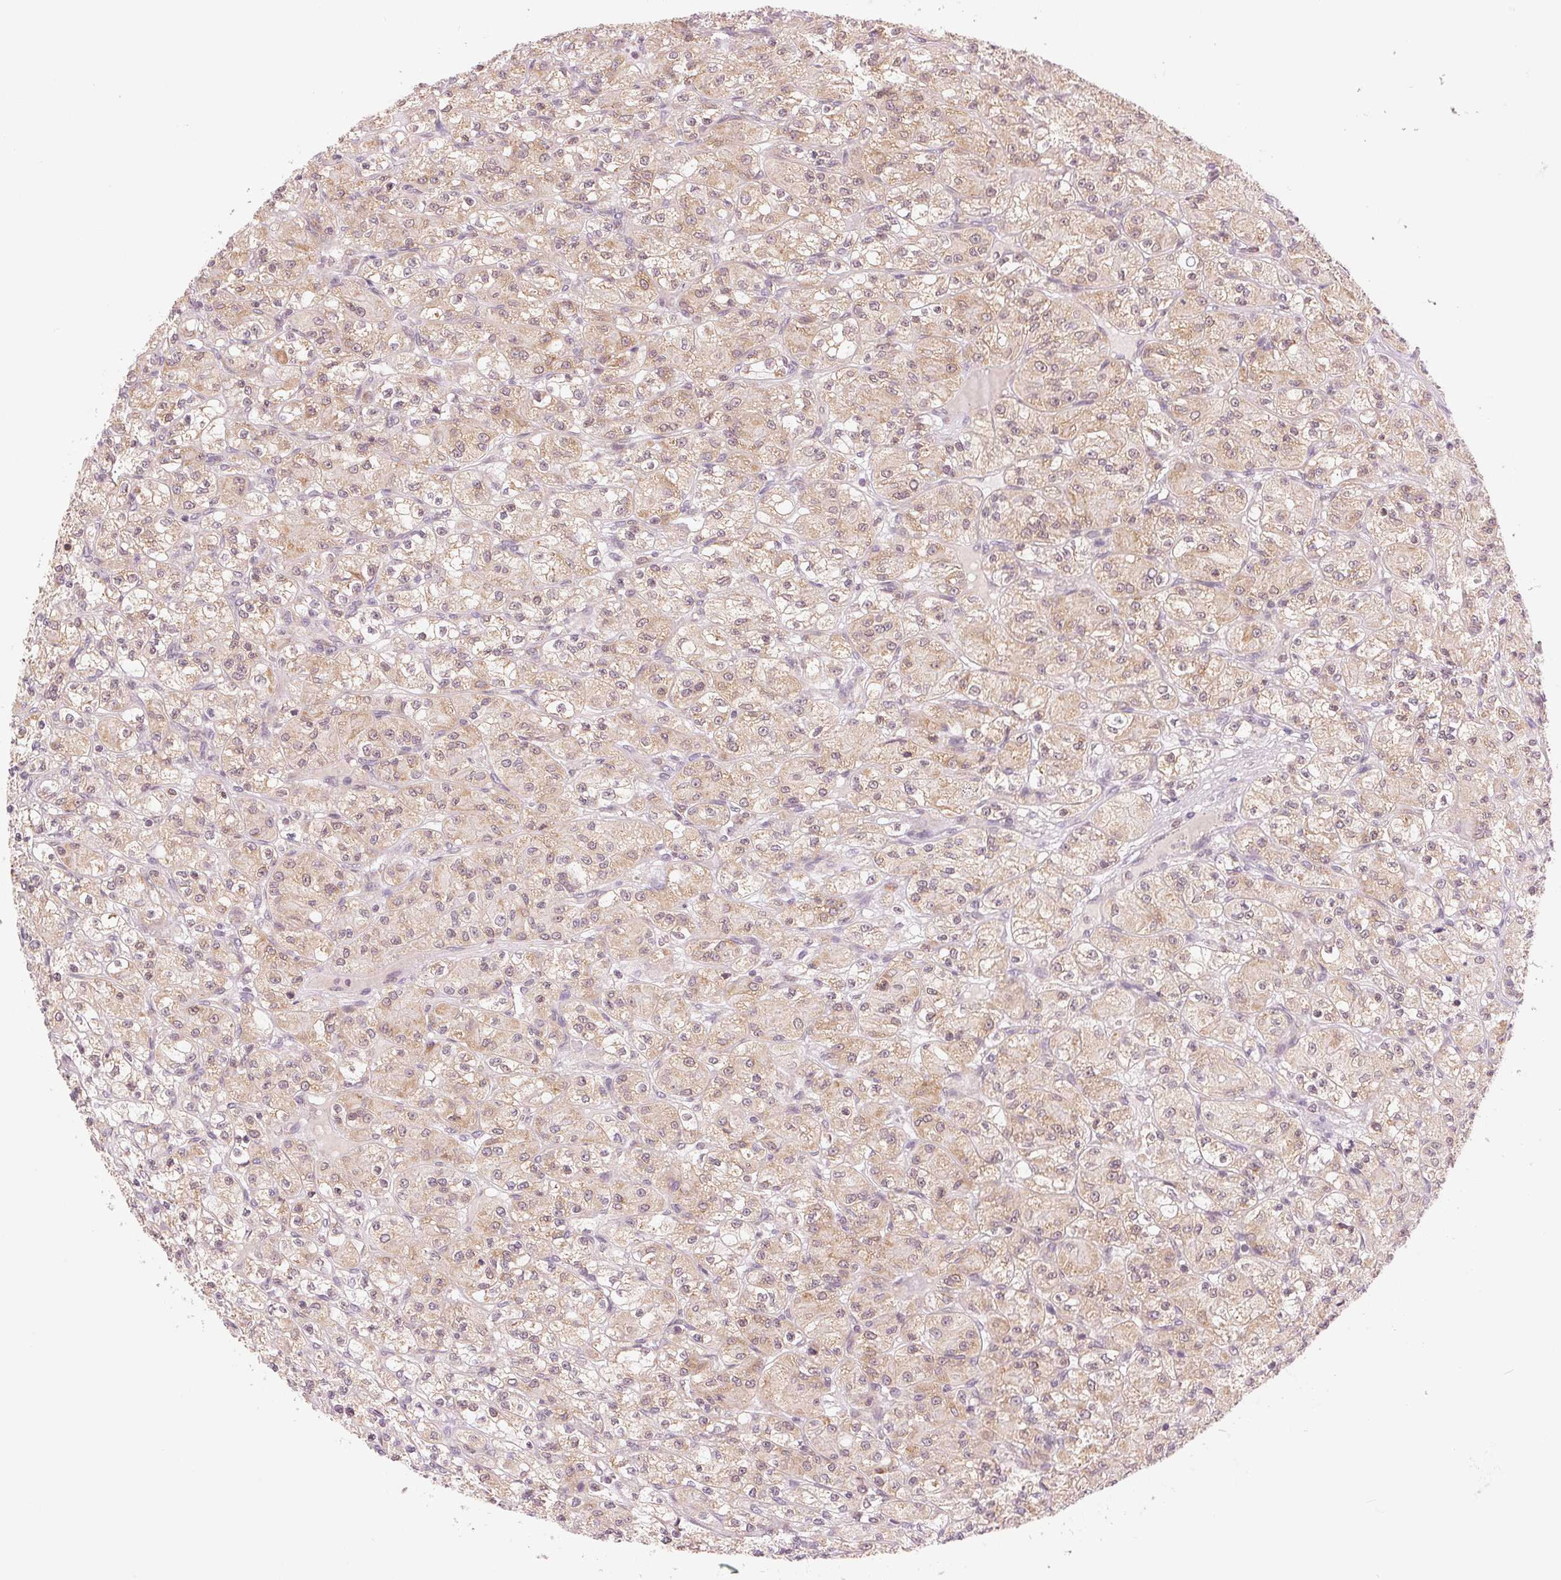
{"staining": {"intensity": "weak", "quantity": ">75%", "location": "cytoplasmic/membranous"}, "tissue": "renal cancer", "cell_type": "Tumor cells", "image_type": "cancer", "snomed": [{"axis": "morphology", "description": "Adenocarcinoma, NOS"}, {"axis": "topography", "description": "Kidney"}], "caption": "The histopathology image demonstrates immunohistochemical staining of renal cancer. There is weak cytoplasmic/membranous expression is seen in about >75% of tumor cells.", "gene": "TECR", "patient": {"sex": "female", "age": 70}}